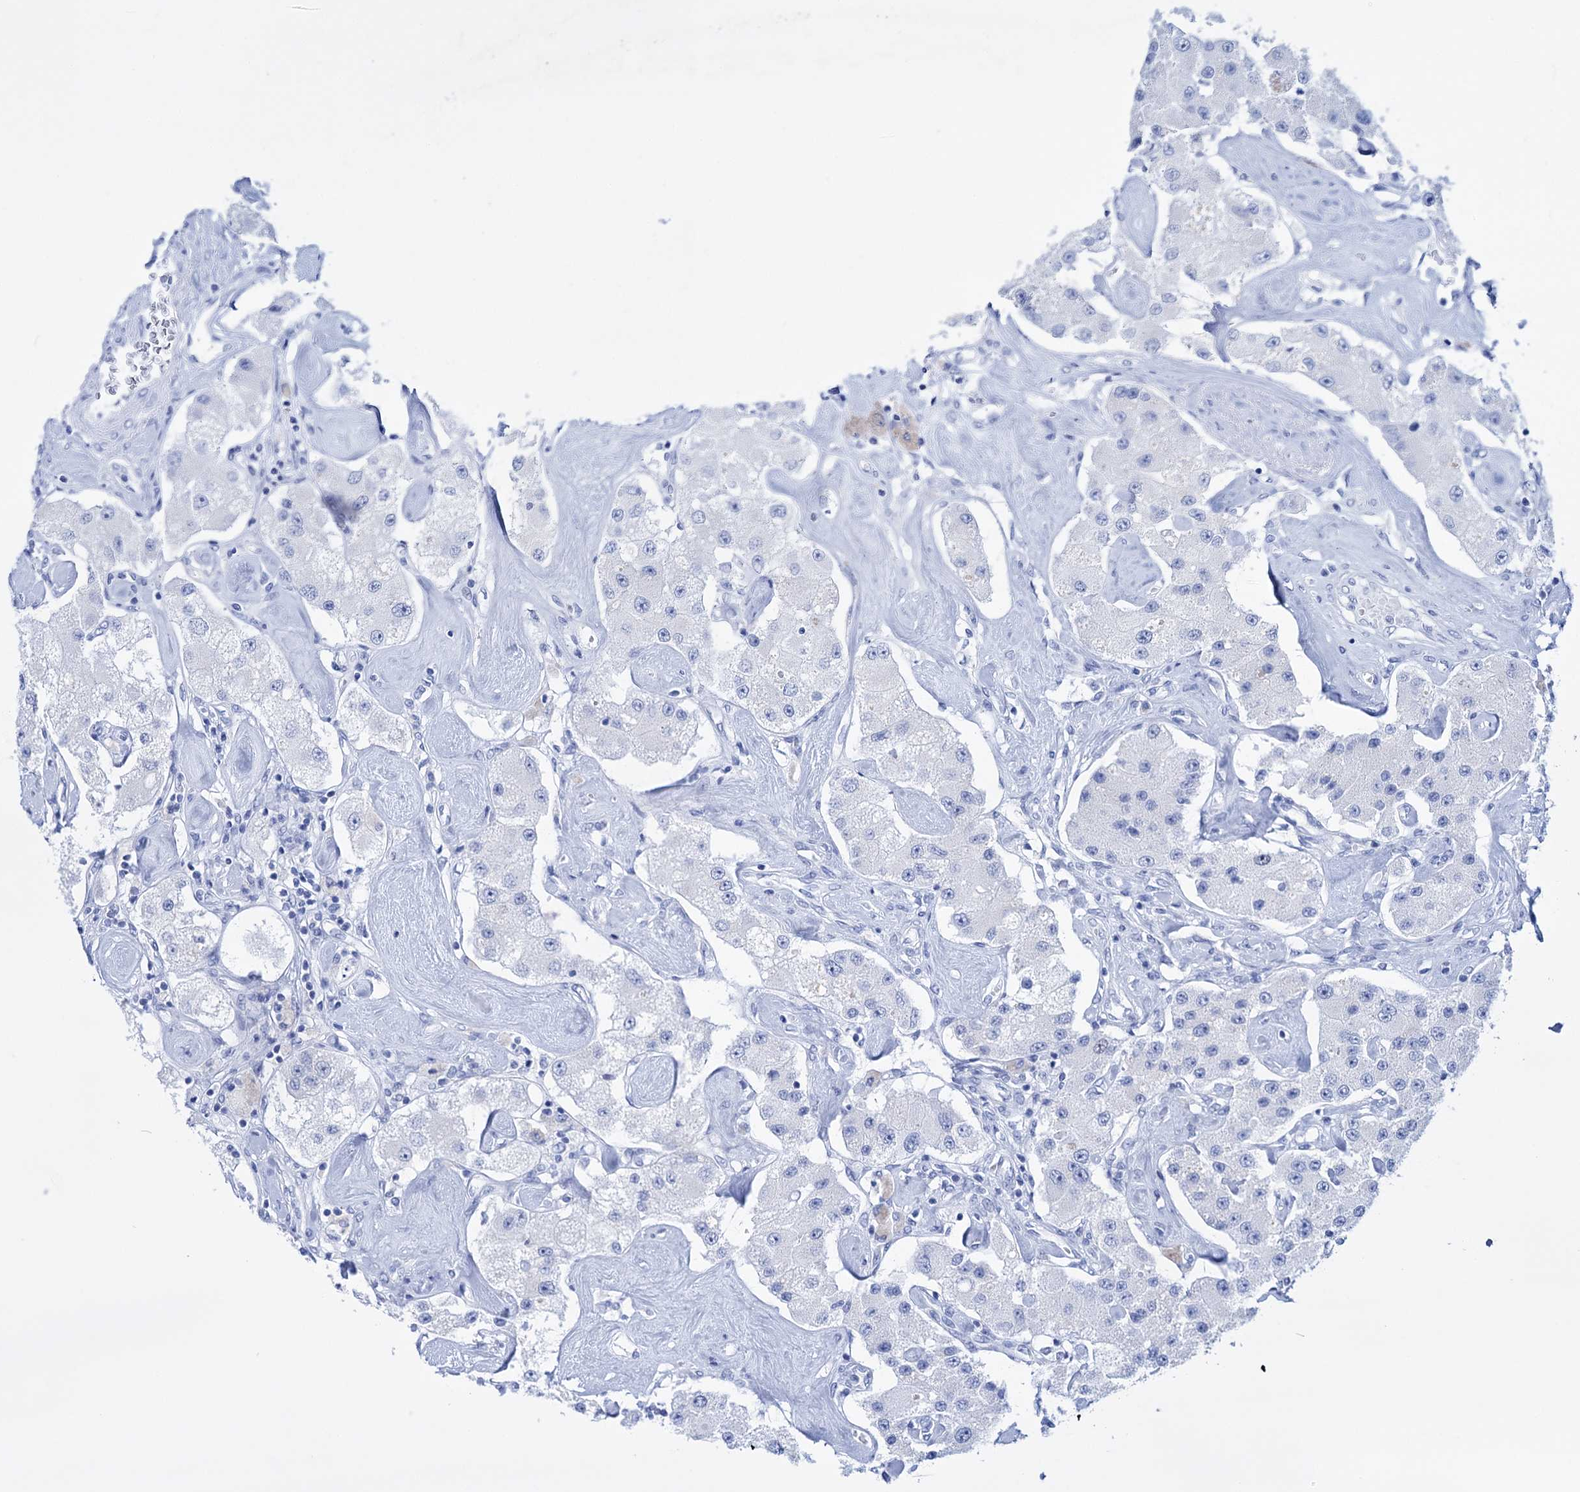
{"staining": {"intensity": "negative", "quantity": "none", "location": "none"}, "tissue": "carcinoid", "cell_type": "Tumor cells", "image_type": "cancer", "snomed": [{"axis": "morphology", "description": "Carcinoid, malignant, NOS"}, {"axis": "topography", "description": "Pancreas"}], "caption": "Immunohistochemistry histopathology image of carcinoid (malignant) stained for a protein (brown), which demonstrates no expression in tumor cells.", "gene": "FBXW12", "patient": {"sex": "male", "age": 41}}